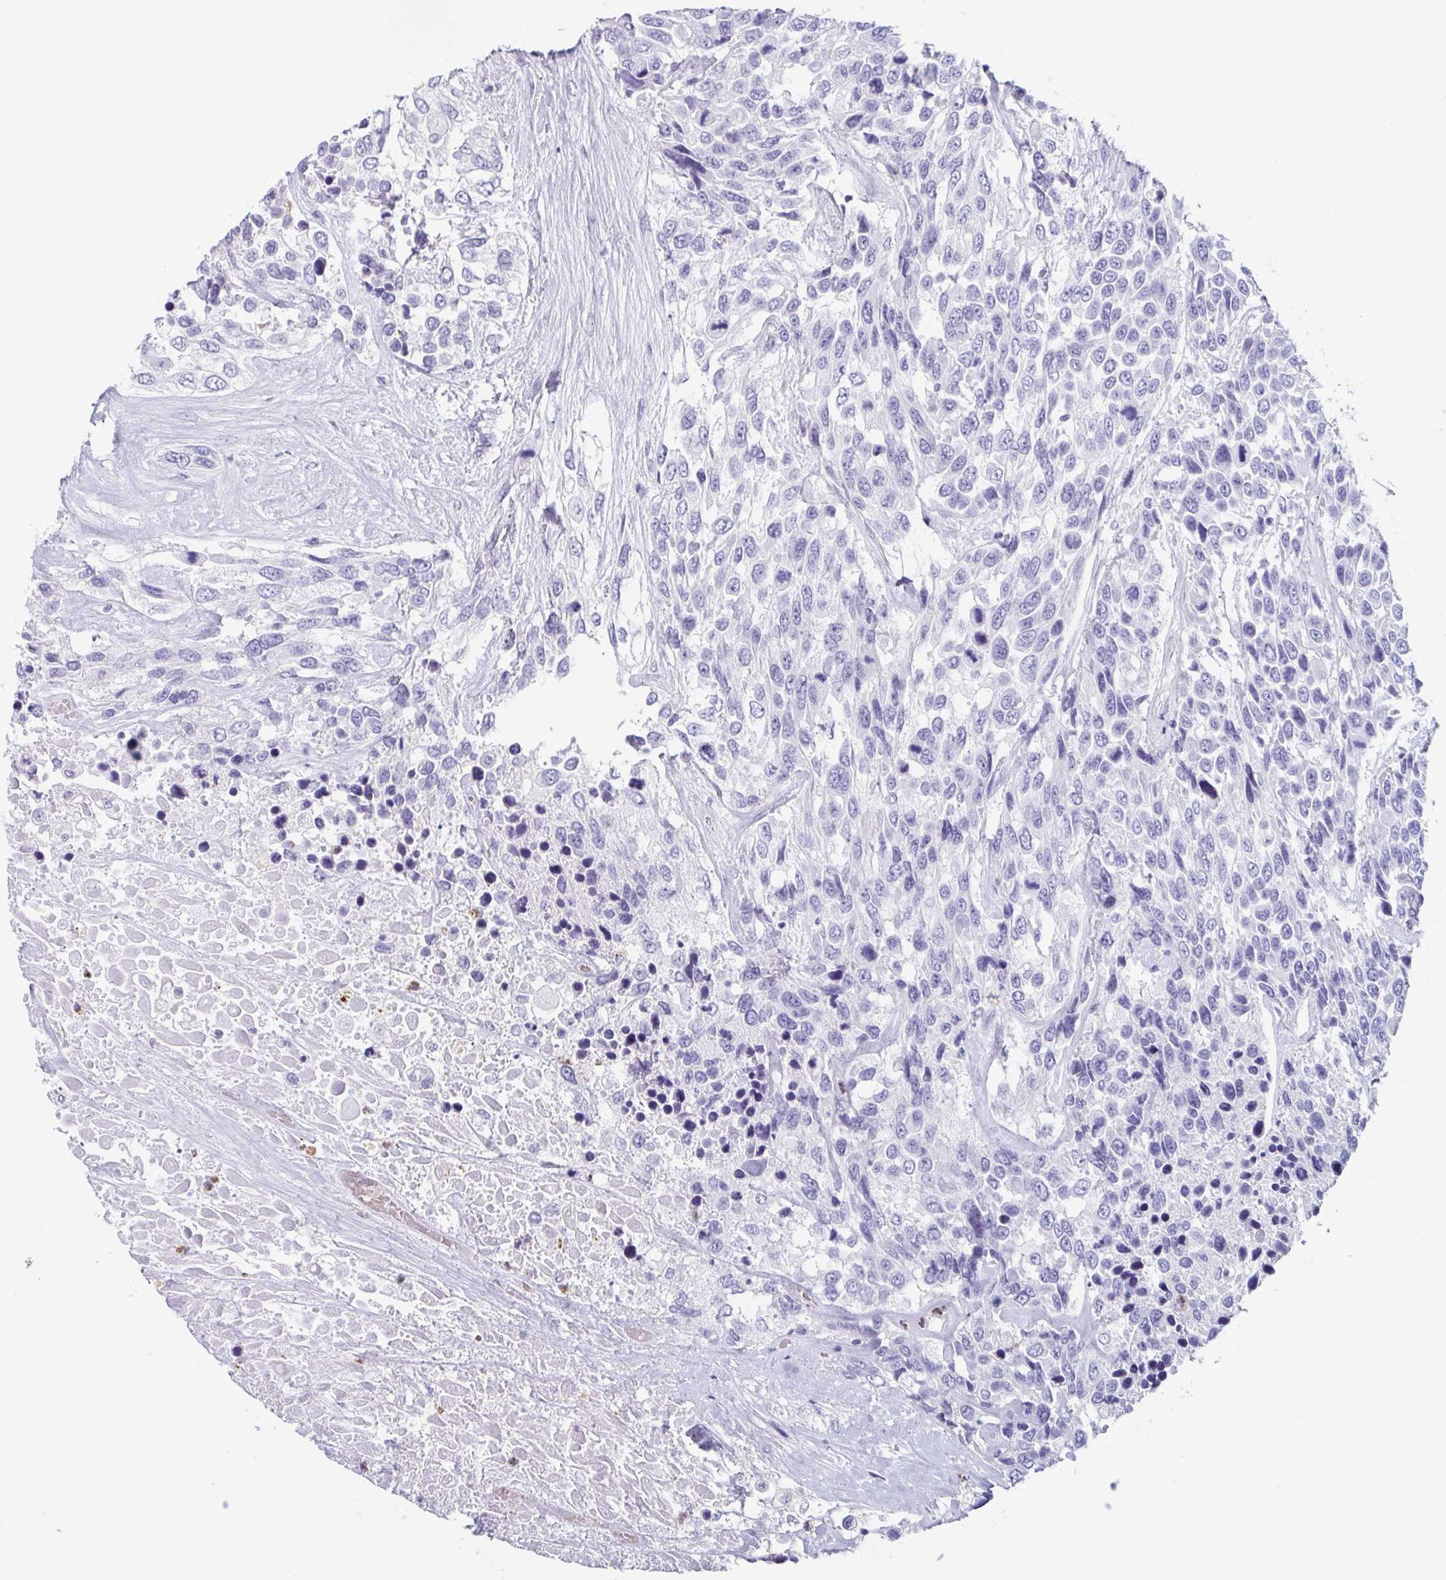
{"staining": {"intensity": "negative", "quantity": "none", "location": "none"}, "tissue": "urothelial cancer", "cell_type": "Tumor cells", "image_type": "cancer", "snomed": [{"axis": "morphology", "description": "Urothelial carcinoma, High grade"}, {"axis": "topography", "description": "Urinary bladder"}], "caption": "Image shows no significant protein staining in tumor cells of urothelial cancer.", "gene": "BPI", "patient": {"sex": "female", "age": 70}}